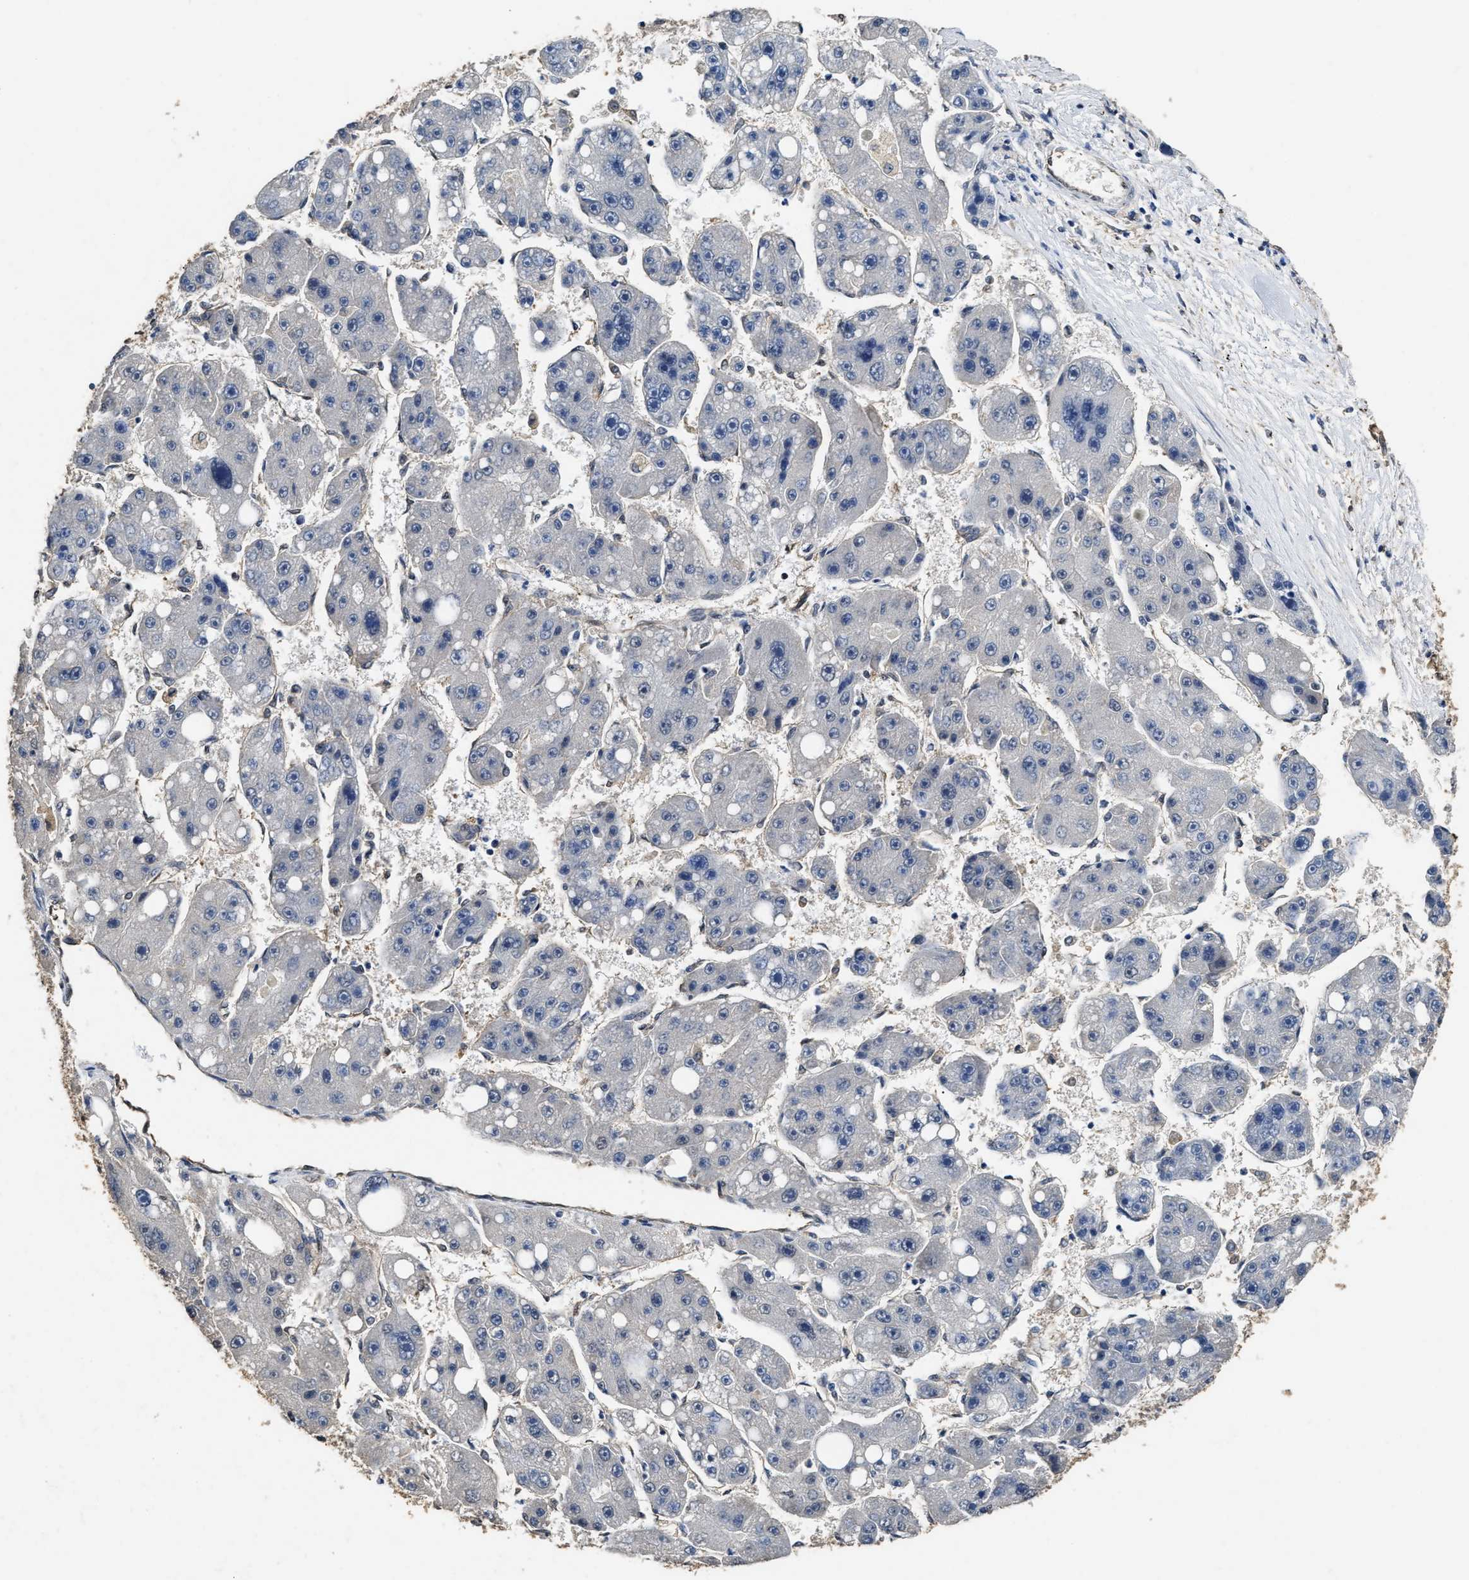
{"staining": {"intensity": "negative", "quantity": "none", "location": "none"}, "tissue": "liver cancer", "cell_type": "Tumor cells", "image_type": "cancer", "snomed": [{"axis": "morphology", "description": "Carcinoma, Hepatocellular, NOS"}, {"axis": "topography", "description": "Liver"}], "caption": "This is an immunohistochemistry histopathology image of liver cancer. There is no expression in tumor cells.", "gene": "YWHAE", "patient": {"sex": "female", "age": 61}}